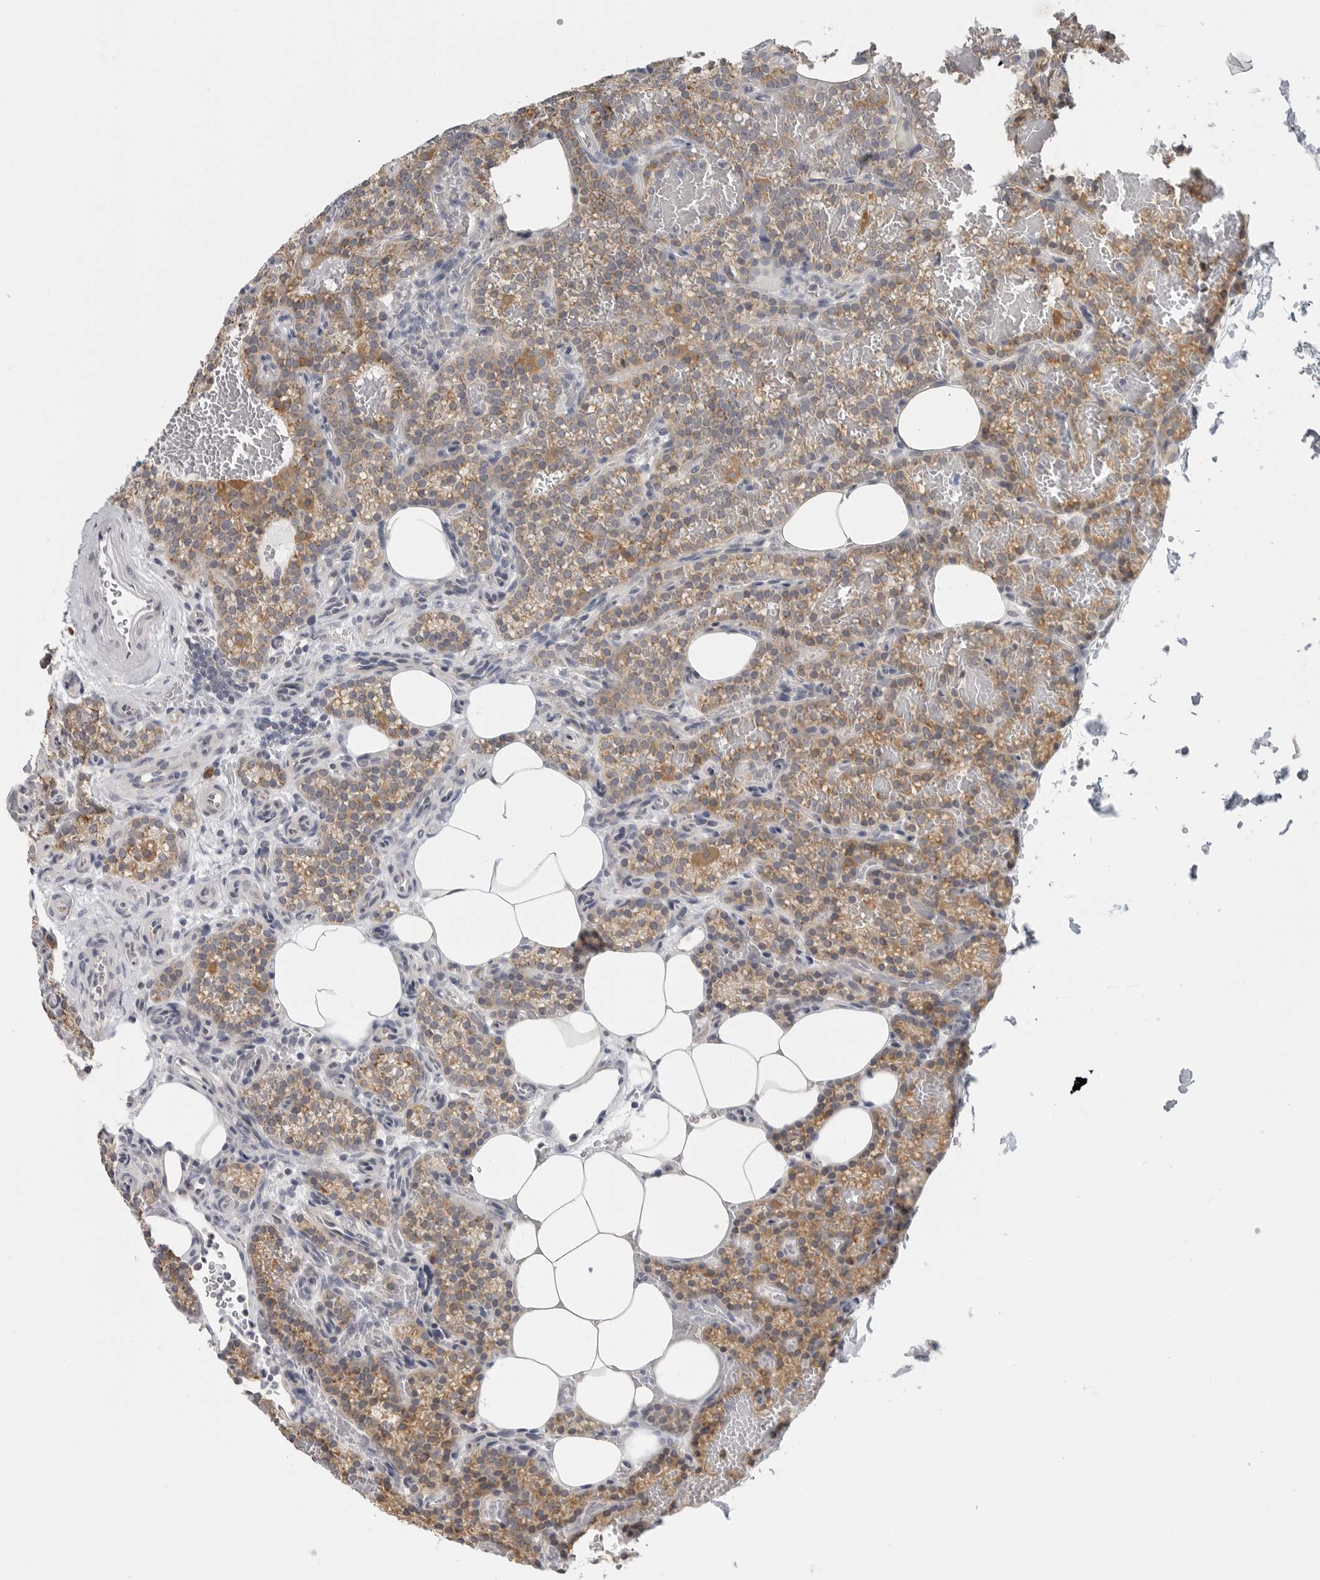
{"staining": {"intensity": "moderate", "quantity": ">75%", "location": "cytoplasmic/membranous"}, "tissue": "parathyroid gland", "cell_type": "Glandular cells", "image_type": "normal", "snomed": [{"axis": "morphology", "description": "Normal tissue, NOS"}, {"axis": "topography", "description": "Parathyroid gland"}], "caption": "Human parathyroid gland stained for a protein (brown) reveals moderate cytoplasmic/membranous positive staining in approximately >75% of glandular cells.", "gene": "IL12RB2", "patient": {"sex": "male", "age": 58}}